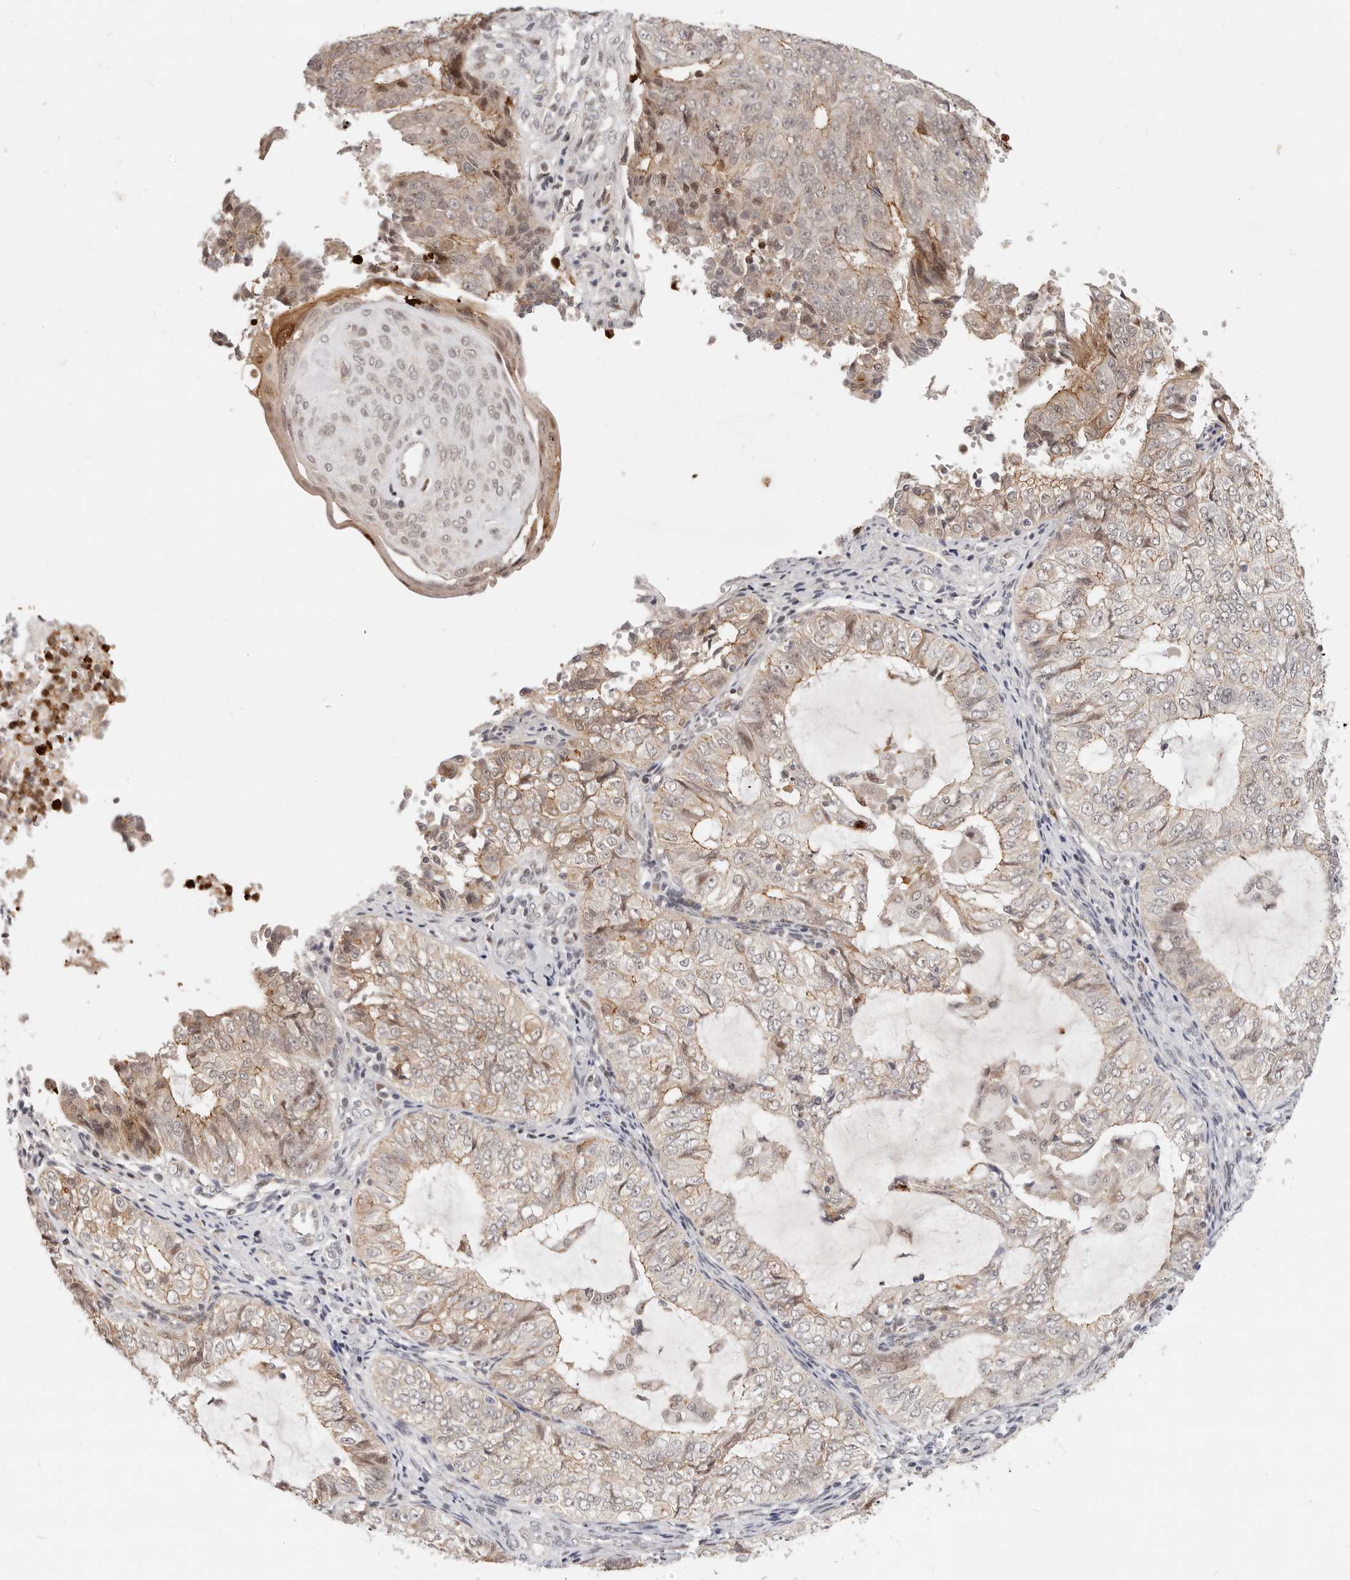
{"staining": {"intensity": "weak", "quantity": ">75%", "location": "cytoplasmic/membranous"}, "tissue": "endometrial cancer", "cell_type": "Tumor cells", "image_type": "cancer", "snomed": [{"axis": "morphology", "description": "Adenocarcinoma, NOS"}, {"axis": "topography", "description": "Endometrium"}], "caption": "Tumor cells reveal weak cytoplasmic/membranous staining in approximately >75% of cells in endometrial cancer (adenocarcinoma). Using DAB (3,3'-diaminobenzidine) (brown) and hematoxylin (blue) stains, captured at high magnification using brightfield microscopy.", "gene": "AFDN", "patient": {"sex": "female", "age": 32}}